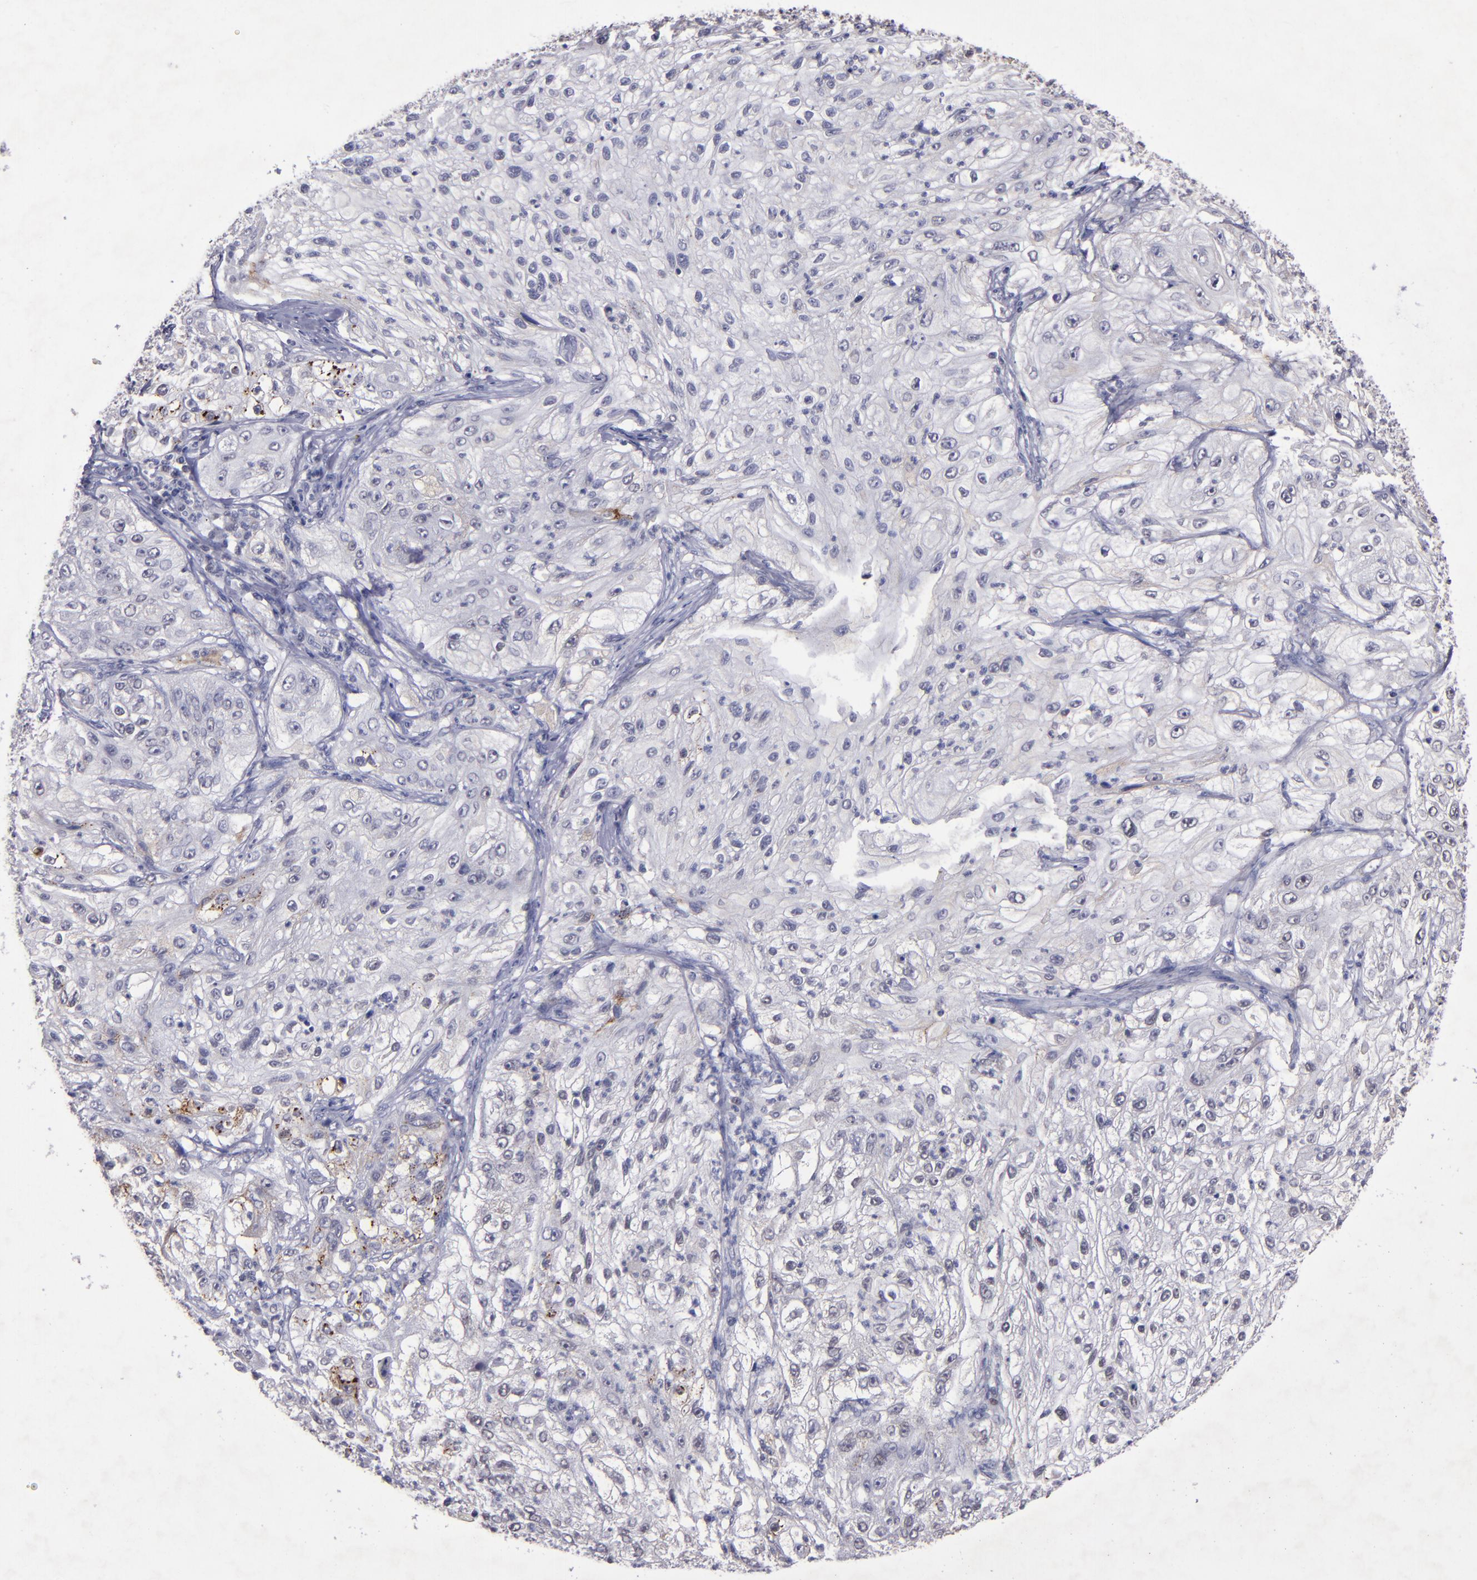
{"staining": {"intensity": "moderate", "quantity": "<25%", "location": "cytoplasmic/membranous"}, "tissue": "lung cancer", "cell_type": "Tumor cells", "image_type": "cancer", "snomed": [{"axis": "morphology", "description": "Inflammation, NOS"}, {"axis": "morphology", "description": "Squamous cell carcinoma, NOS"}, {"axis": "topography", "description": "Lymph node"}, {"axis": "topography", "description": "Soft tissue"}, {"axis": "topography", "description": "Lung"}], "caption": "This is a histology image of immunohistochemistry (IHC) staining of lung cancer (squamous cell carcinoma), which shows moderate staining in the cytoplasmic/membranous of tumor cells.", "gene": "MGMT", "patient": {"sex": "male", "age": 66}}